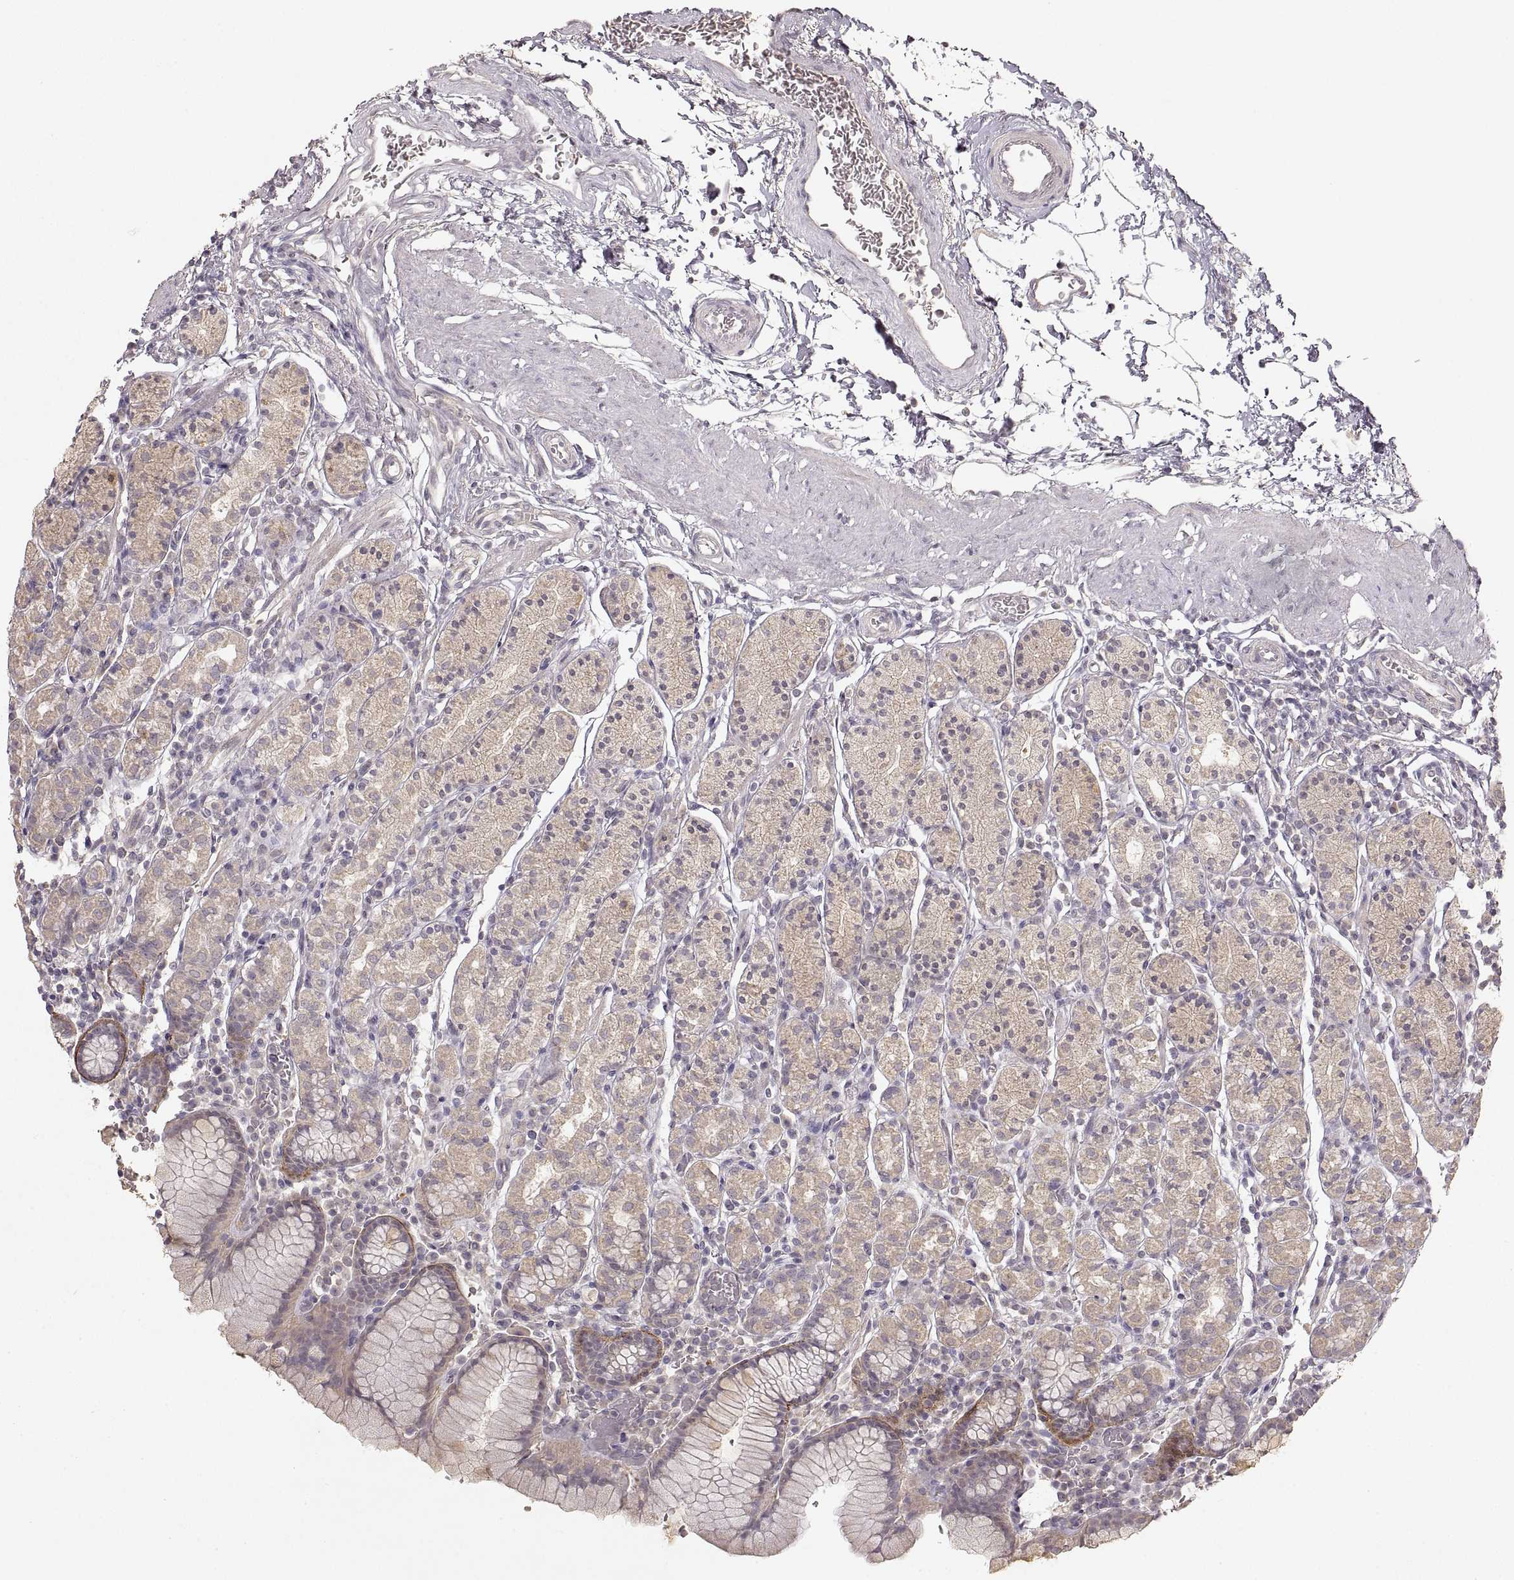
{"staining": {"intensity": "weak", "quantity": ">75%", "location": "cytoplasmic/membranous"}, "tissue": "stomach", "cell_type": "Glandular cells", "image_type": "normal", "snomed": [{"axis": "morphology", "description": "Normal tissue, NOS"}, {"axis": "topography", "description": "Stomach, upper"}, {"axis": "topography", "description": "Stomach"}], "caption": "Immunohistochemical staining of benign human stomach shows low levels of weak cytoplasmic/membranous positivity in approximately >75% of glandular cells. The staining is performed using DAB brown chromogen to label protein expression. The nuclei are counter-stained blue using hematoxylin.", "gene": "LAMC2", "patient": {"sex": "male", "age": 62}}